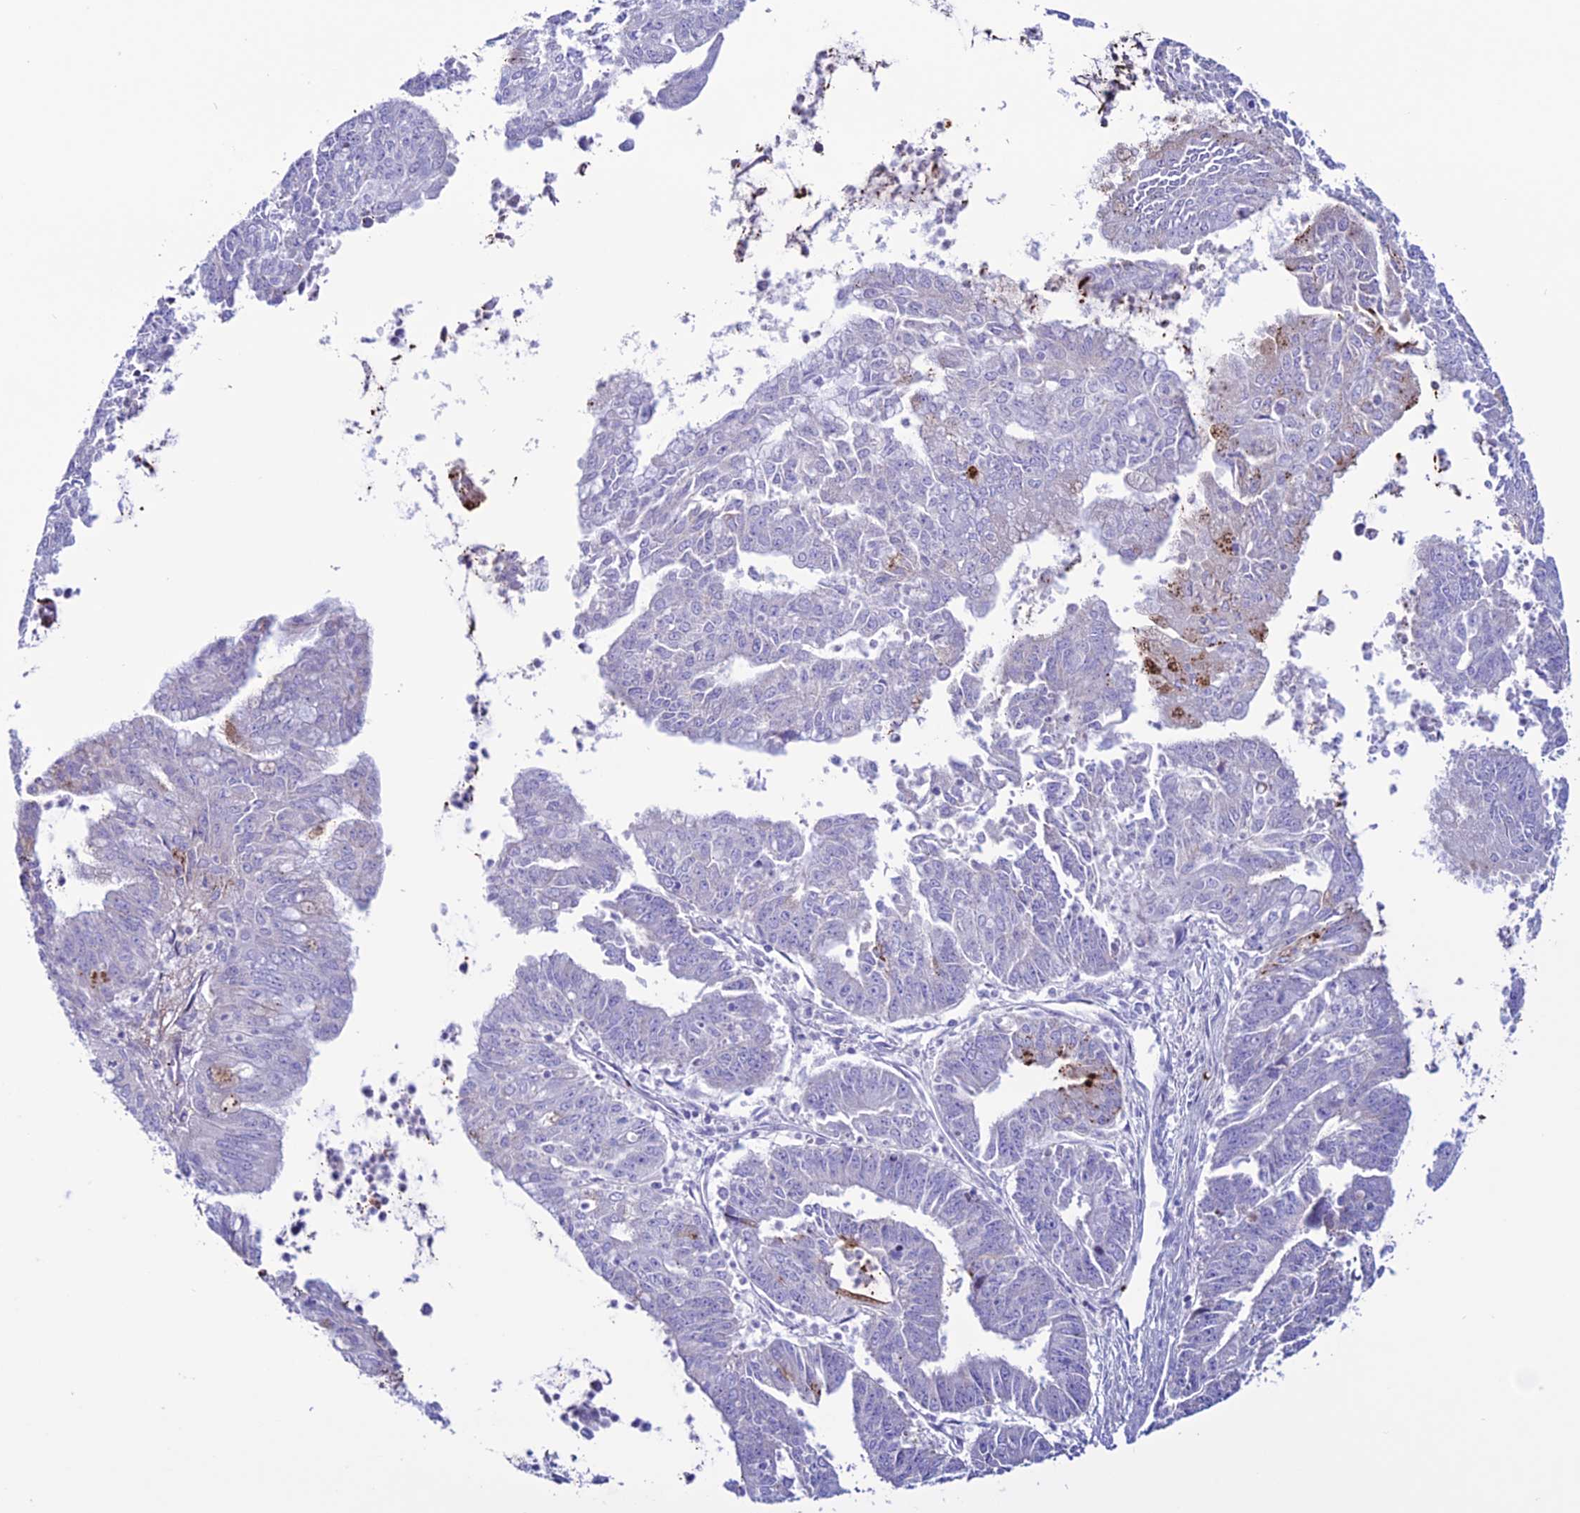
{"staining": {"intensity": "negative", "quantity": "none", "location": "none"}, "tissue": "endometrial cancer", "cell_type": "Tumor cells", "image_type": "cancer", "snomed": [{"axis": "morphology", "description": "Adenocarcinoma, NOS"}, {"axis": "topography", "description": "Endometrium"}], "caption": "Immunohistochemistry photomicrograph of neoplastic tissue: endometrial adenocarcinoma stained with DAB shows no significant protein positivity in tumor cells. Nuclei are stained in blue.", "gene": "C21orf140", "patient": {"sex": "female", "age": 73}}